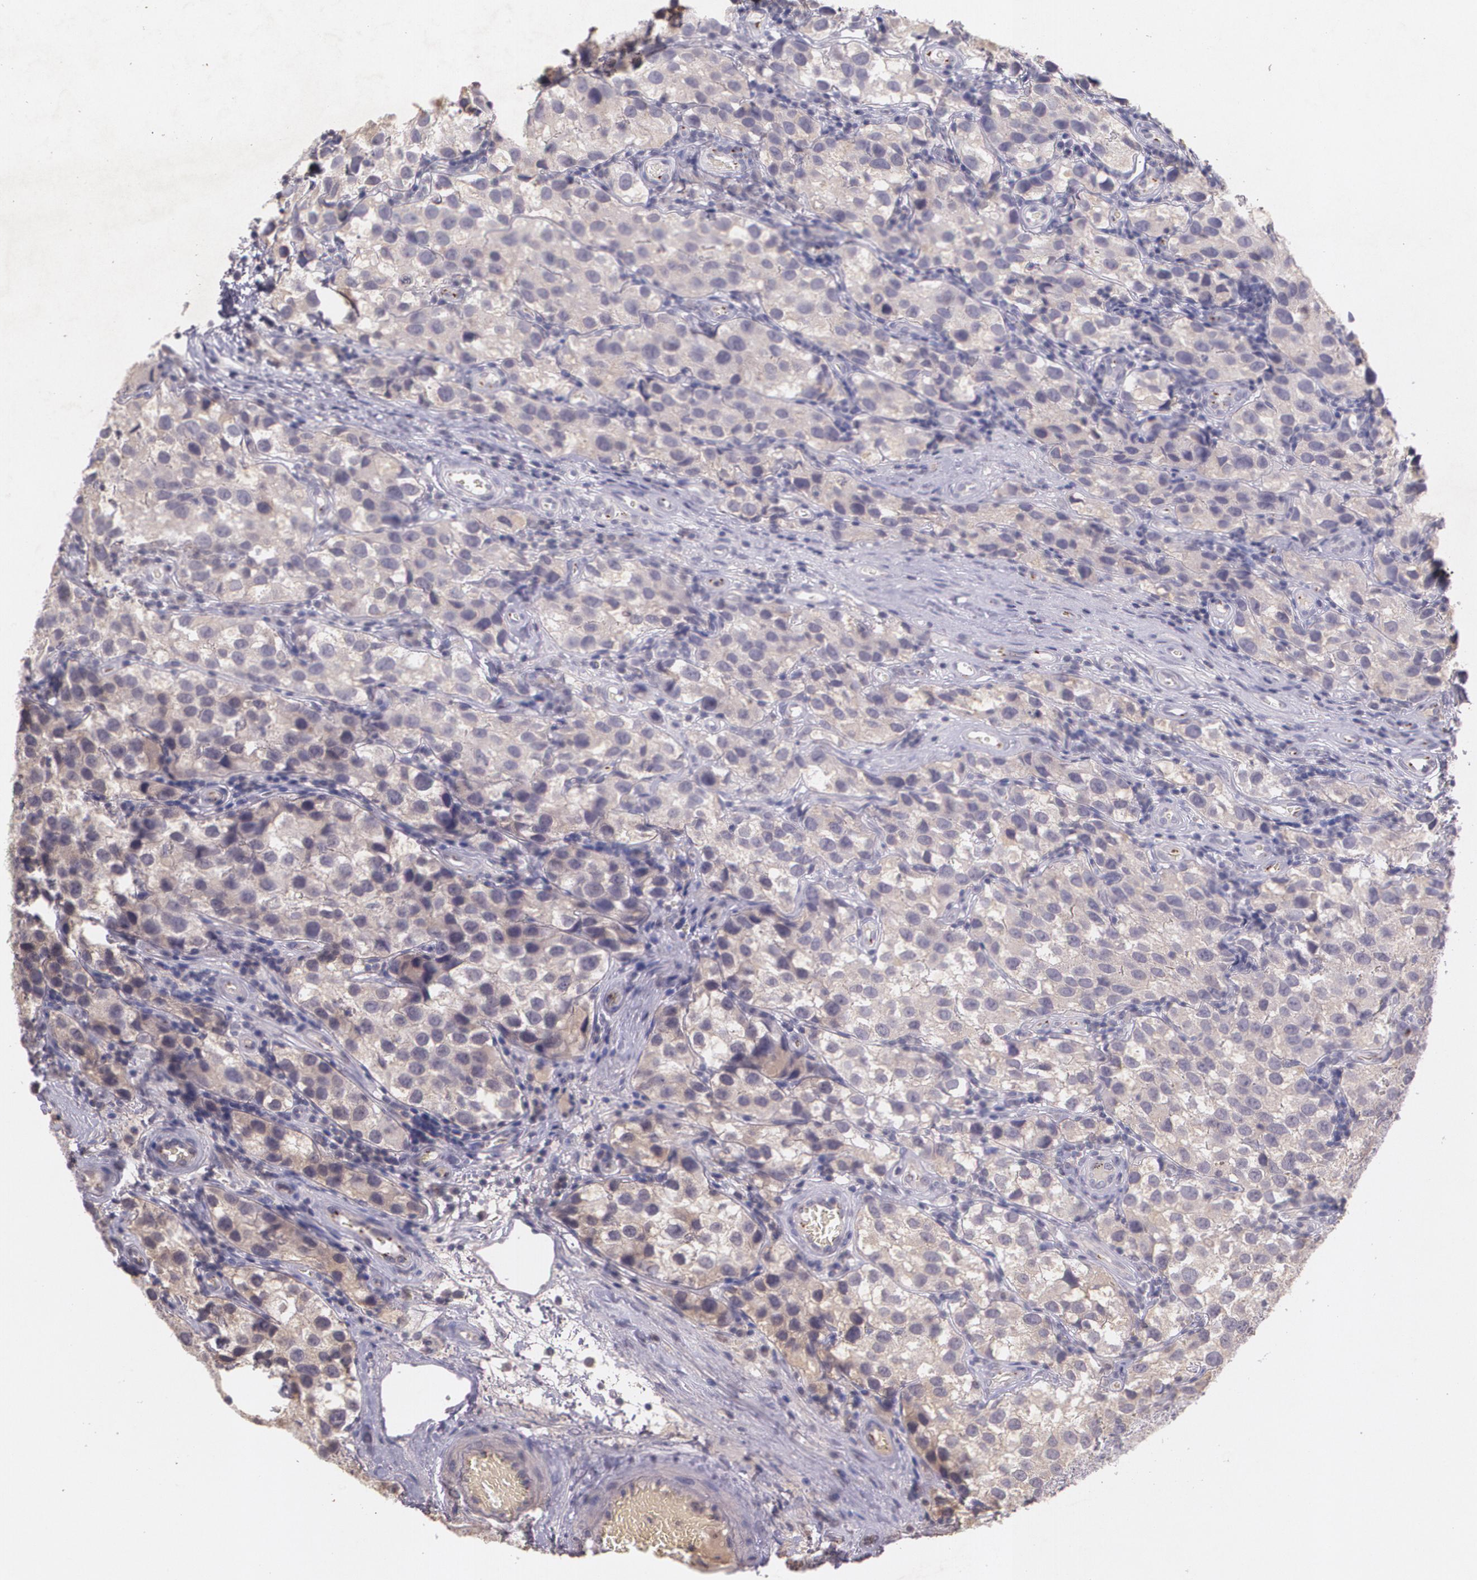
{"staining": {"intensity": "weak", "quantity": ">75%", "location": "cytoplasmic/membranous"}, "tissue": "testis cancer", "cell_type": "Tumor cells", "image_type": "cancer", "snomed": [{"axis": "morphology", "description": "Seminoma, NOS"}, {"axis": "topography", "description": "Testis"}], "caption": "Immunohistochemistry staining of testis cancer, which exhibits low levels of weak cytoplasmic/membranous staining in about >75% of tumor cells indicating weak cytoplasmic/membranous protein expression. The staining was performed using DAB (brown) for protein detection and nuclei were counterstained in hematoxylin (blue).", "gene": "TM4SF1", "patient": {"sex": "male", "age": 39}}